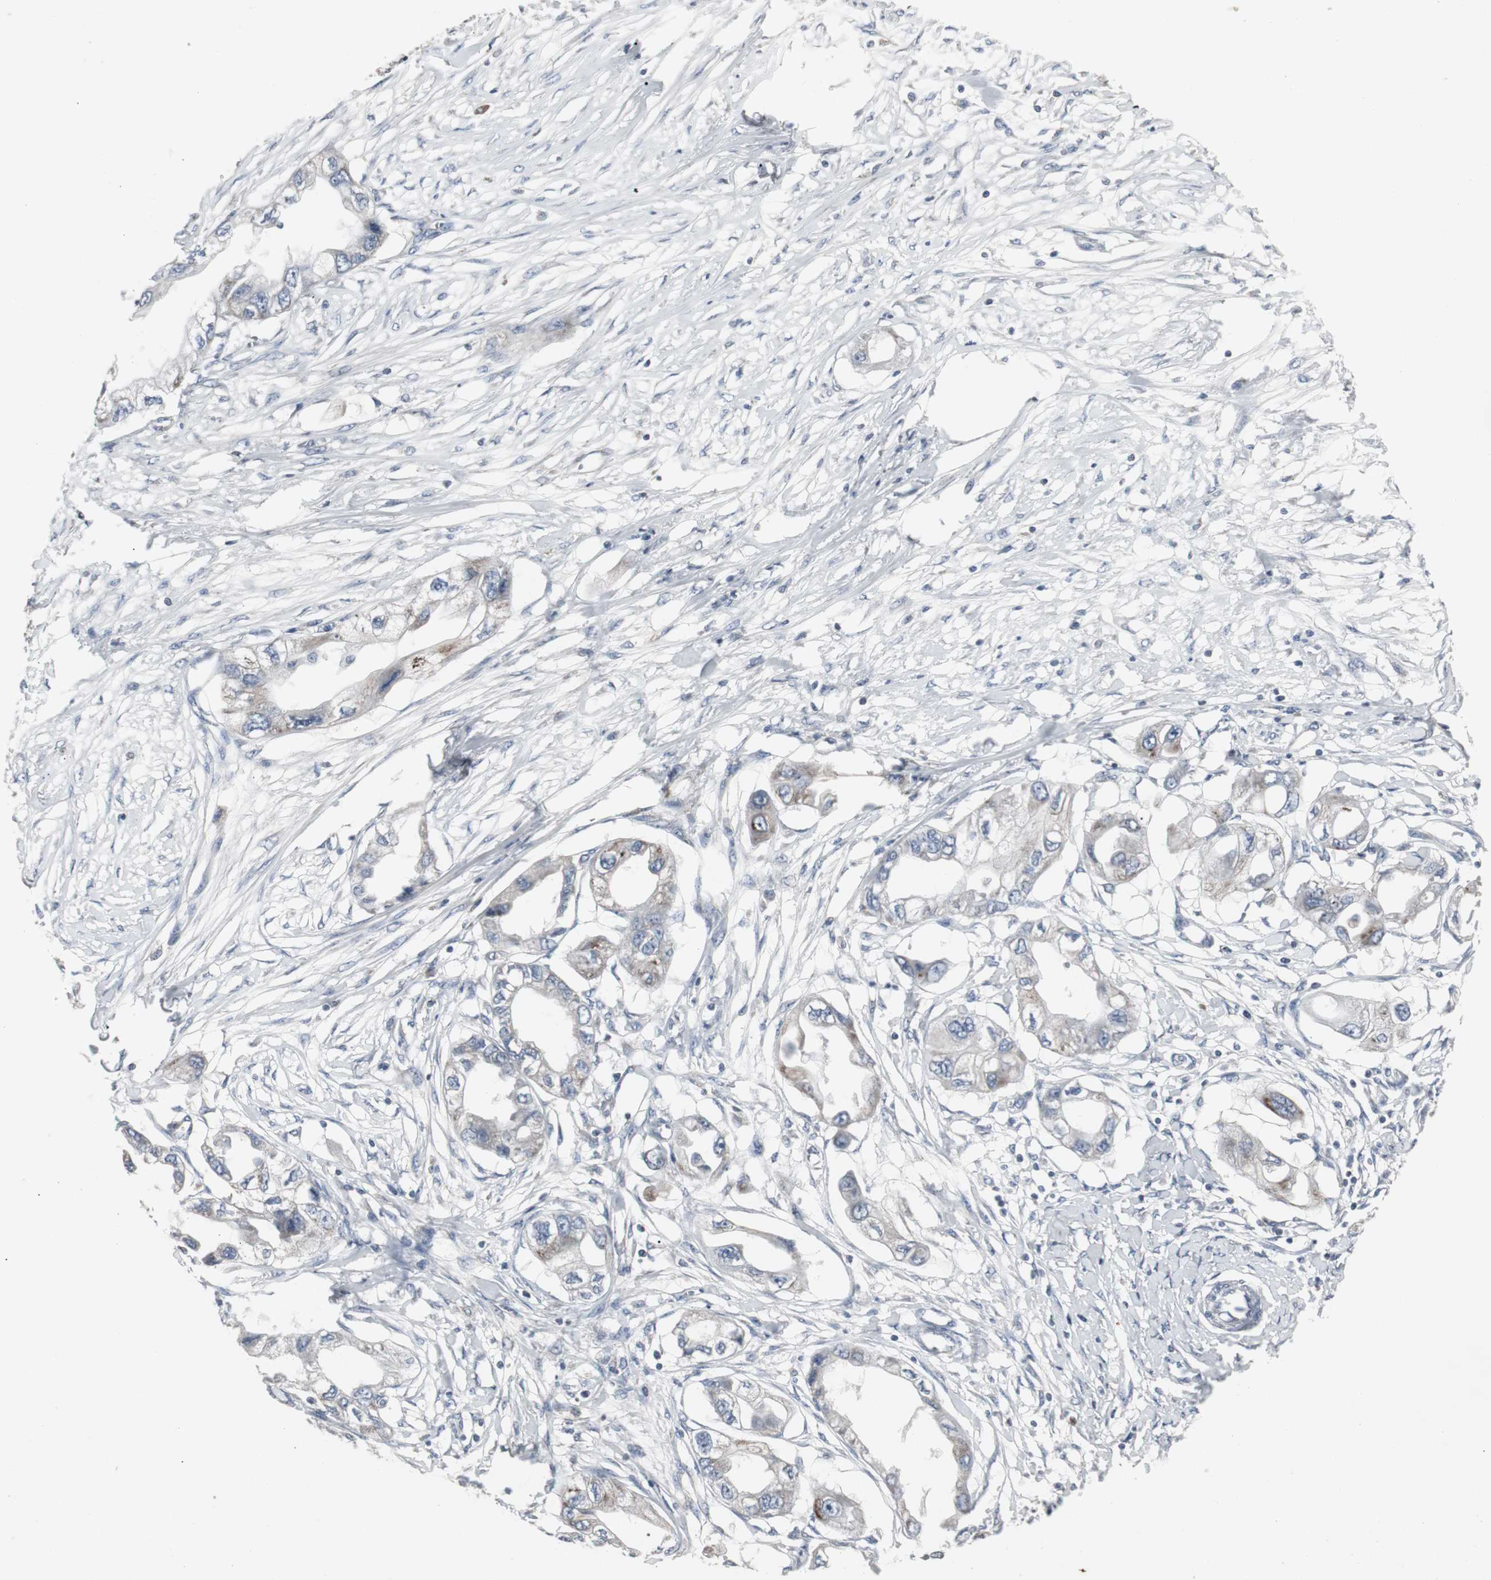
{"staining": {"intensity": "weak", "quantity": "25%-75%", "location": "cytoplasmic/membranous"}, "tissue": "endometrial cancer", "cell_type": "Tumor cells", "image_type": "cancer", "snomed": [{"axis": "morphology", "description": "Adenocarcinoma, NOS"}, {"axis": "topography", "description": "Endometrium"}], "caption": "Immunohistochemistry (IHC) (DAB) staining of human endometrial cancer (adenocarcinoma) reveals weak cytoplasmic/membranous protein expression in approximately 25%-75% of tumor cells. The staining was performed using DAB, with brown indicating positive protein expression. Nuclei are stained blue with hematoxylin.", "gene": "ACAA1", "patient": {"sex": "female", "age": 67}}